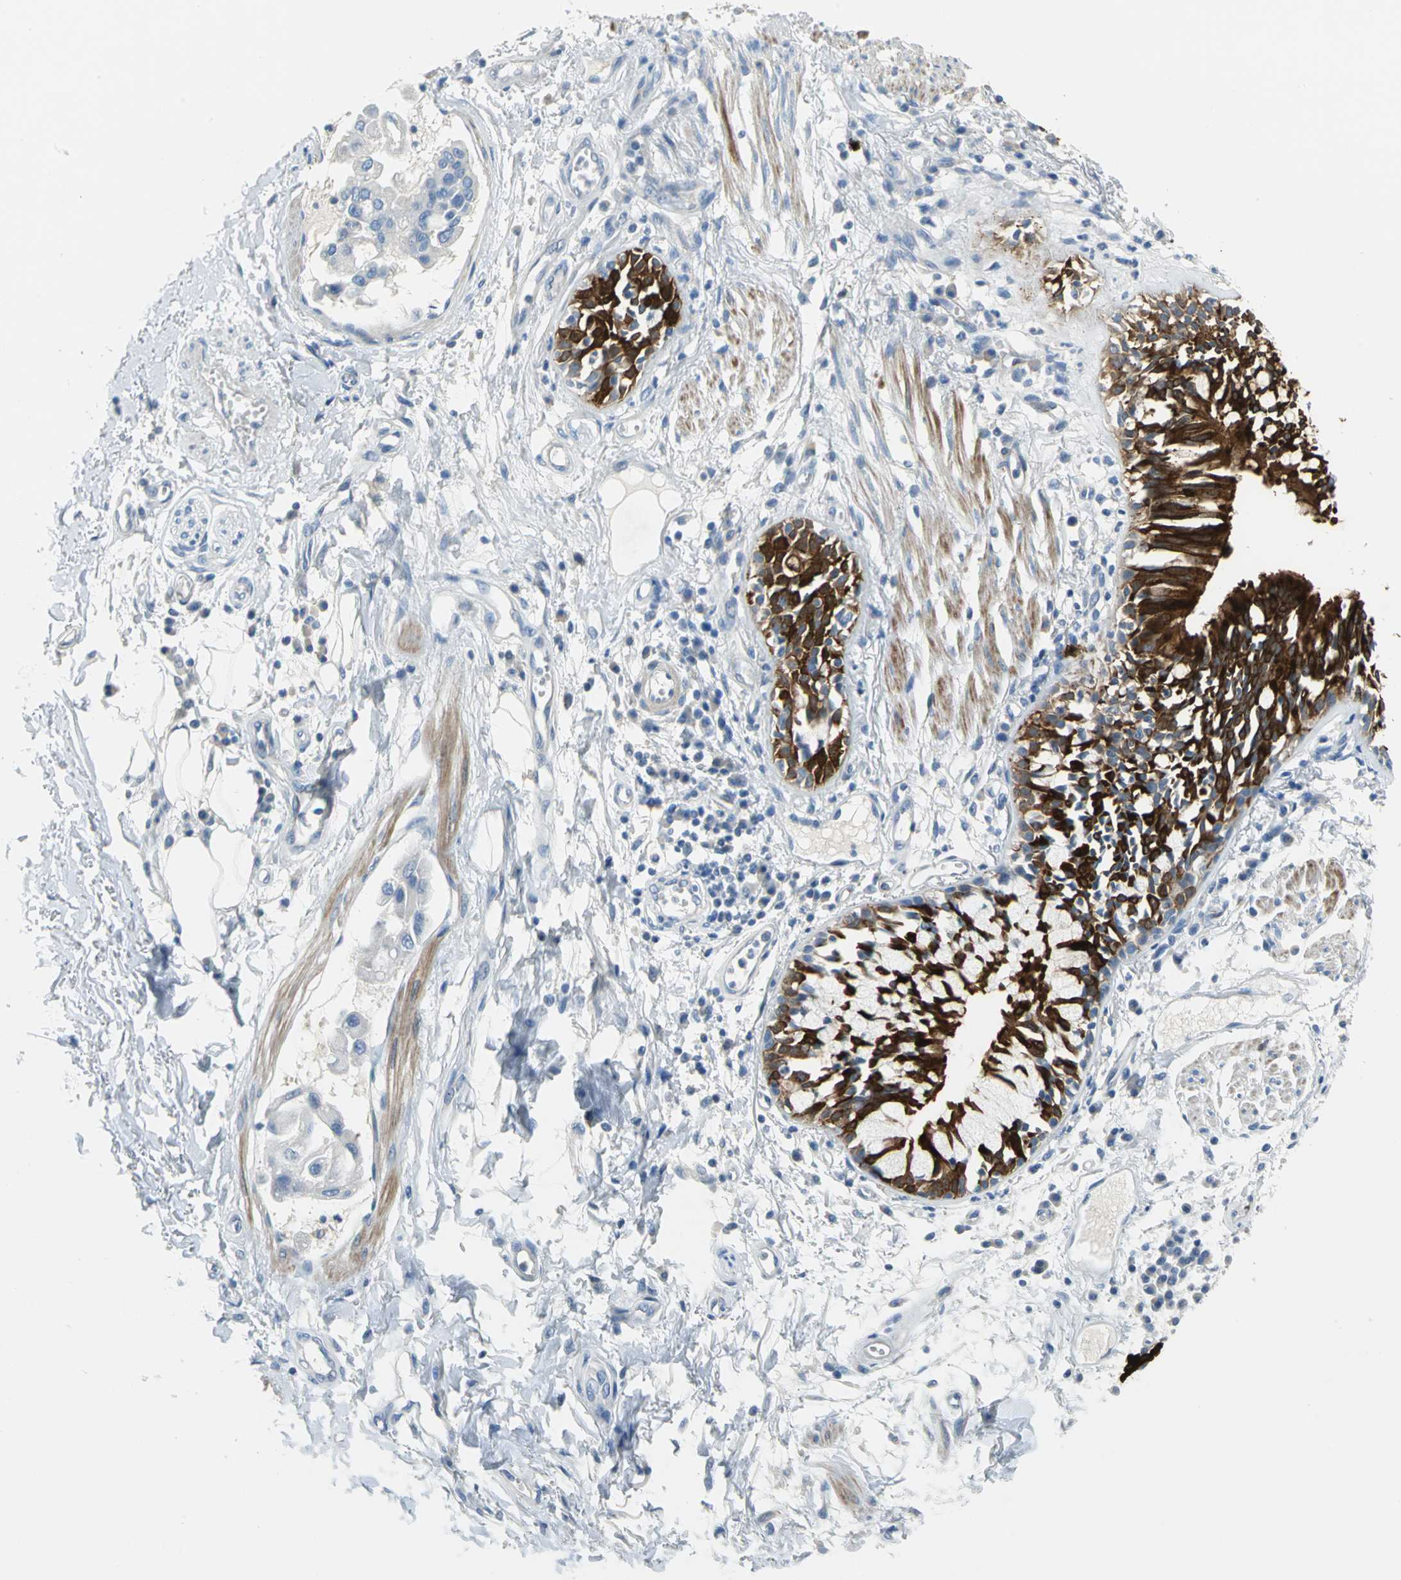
{"staining": {"intensity": "negative", "quantity": "none", "location": "none"}, "tissue": "adipose tissue", "cell_type": "Adipocytes", "image_type": "normal", "snomed": [{"axis": "morphology", "description": "Normal tissue, NOS"}, {"axis": "morphology", "description": "Adenocarcinoma, NOS"}, {"axis": "topography", "description": "Cartilage tissue"}, {"axis": "topography", "description": "Bronchus"}, {"axis": "topography", "description": "Lung"}], "caption": "An immunohistochemistry micrograph of normal adipose tissue is shown. There is no staining in adipocytes of adipose tissue. (DAB immunohistochemistry (IHC) with hematoxylin counter stain).", "gene": "ALOX15", "patient": {"sex": "female", "age": 67}}